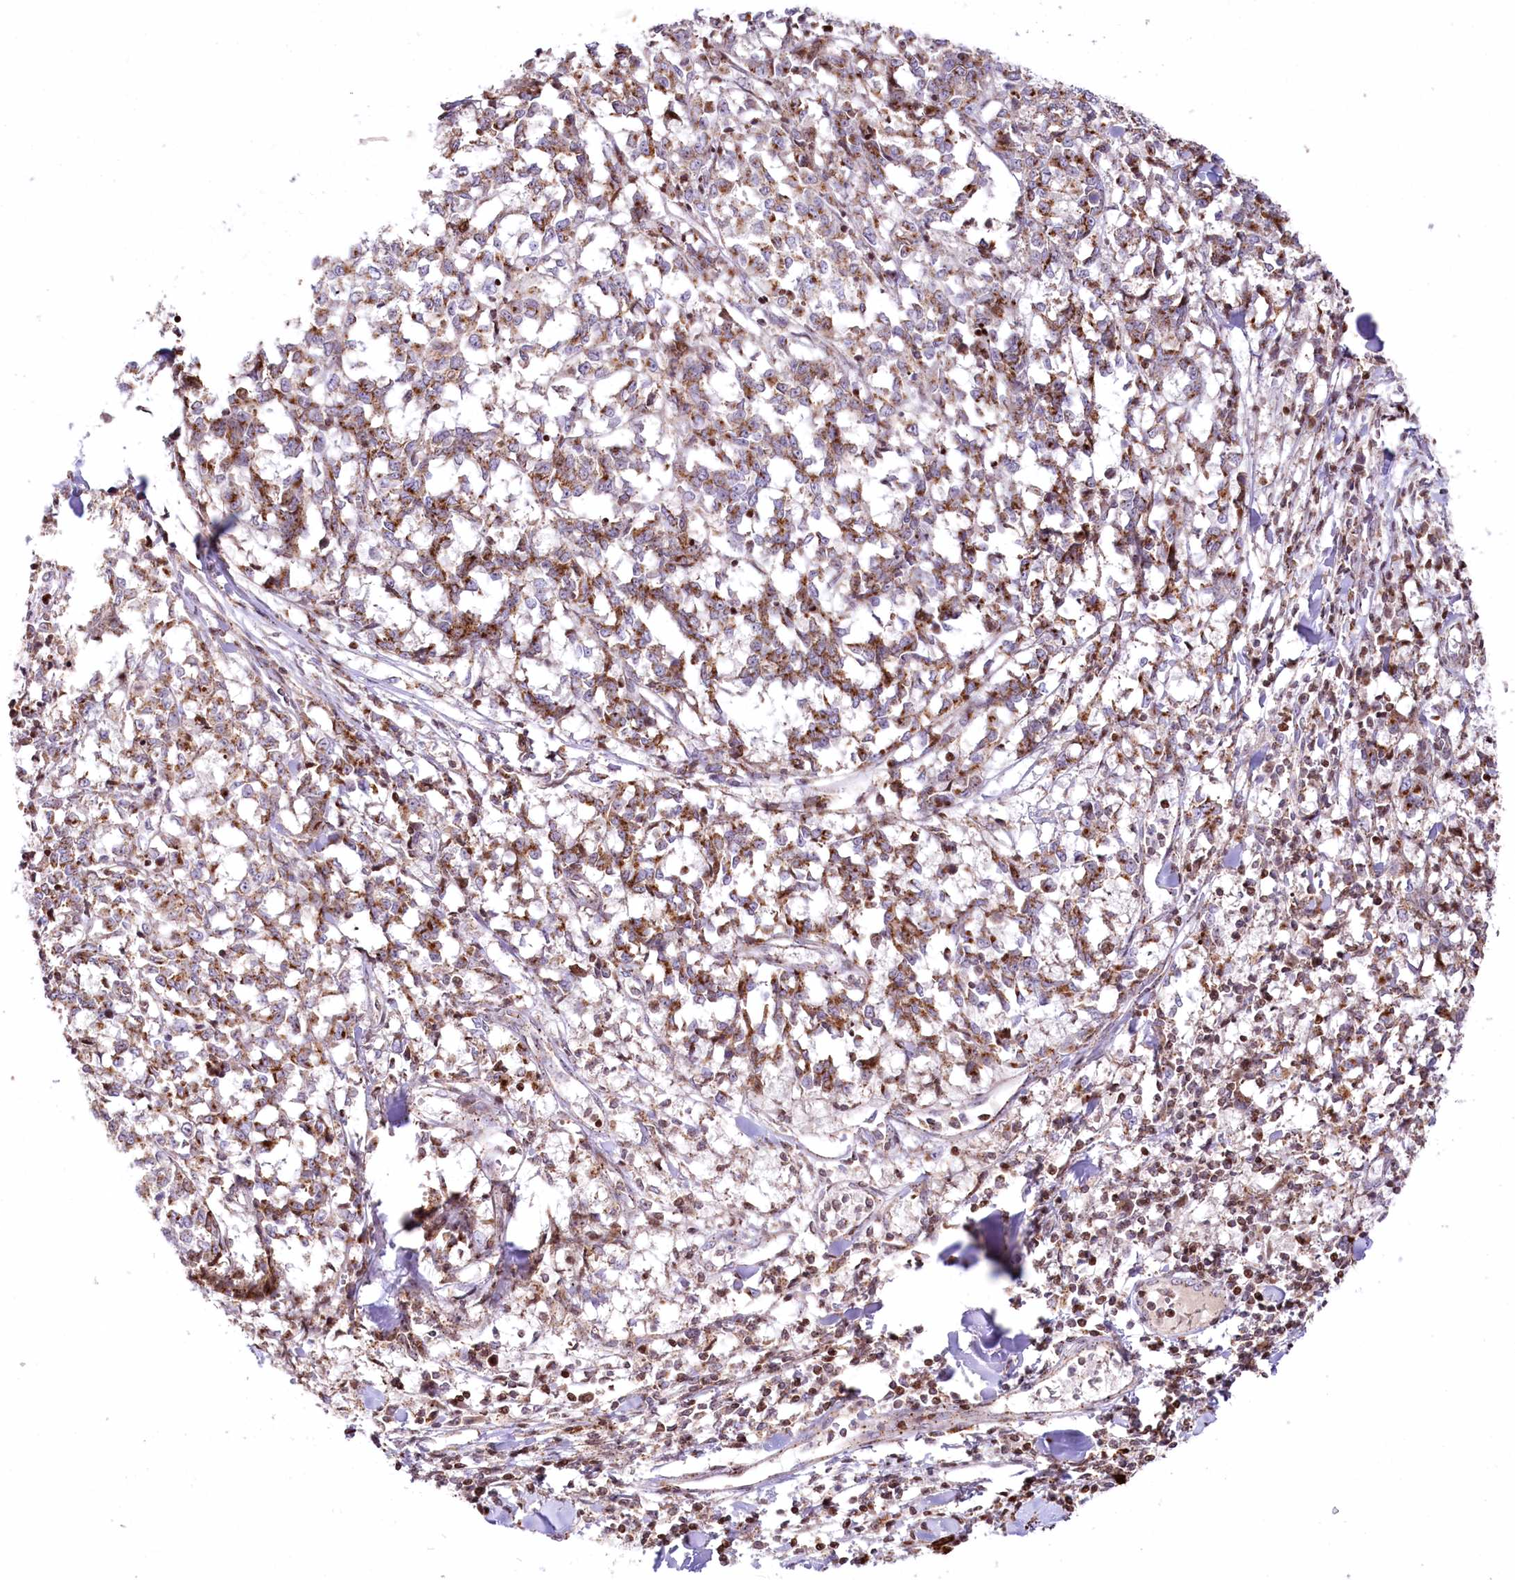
{"staining": {"intensity": "moderate", "quantity": ">75%", "location": "cytoplasmic/membranous"}, "tissue": "melanoma", "cell_type": "Tumor cells", "image_type": "cancer", "snomed": [{"axis": "morphology", "description": "Malignant melanoma, NOS"}, {"axis": "topography", "description": "Skin"}], "caption": "About >75% of tumor cells in melanoma reveal moderate cytoplasmic/membranous protein staining as visualized by brown immunohistochemical staining.", "gene": "ZFYVE27", "patient": {"sex": "female", "age": 72}}